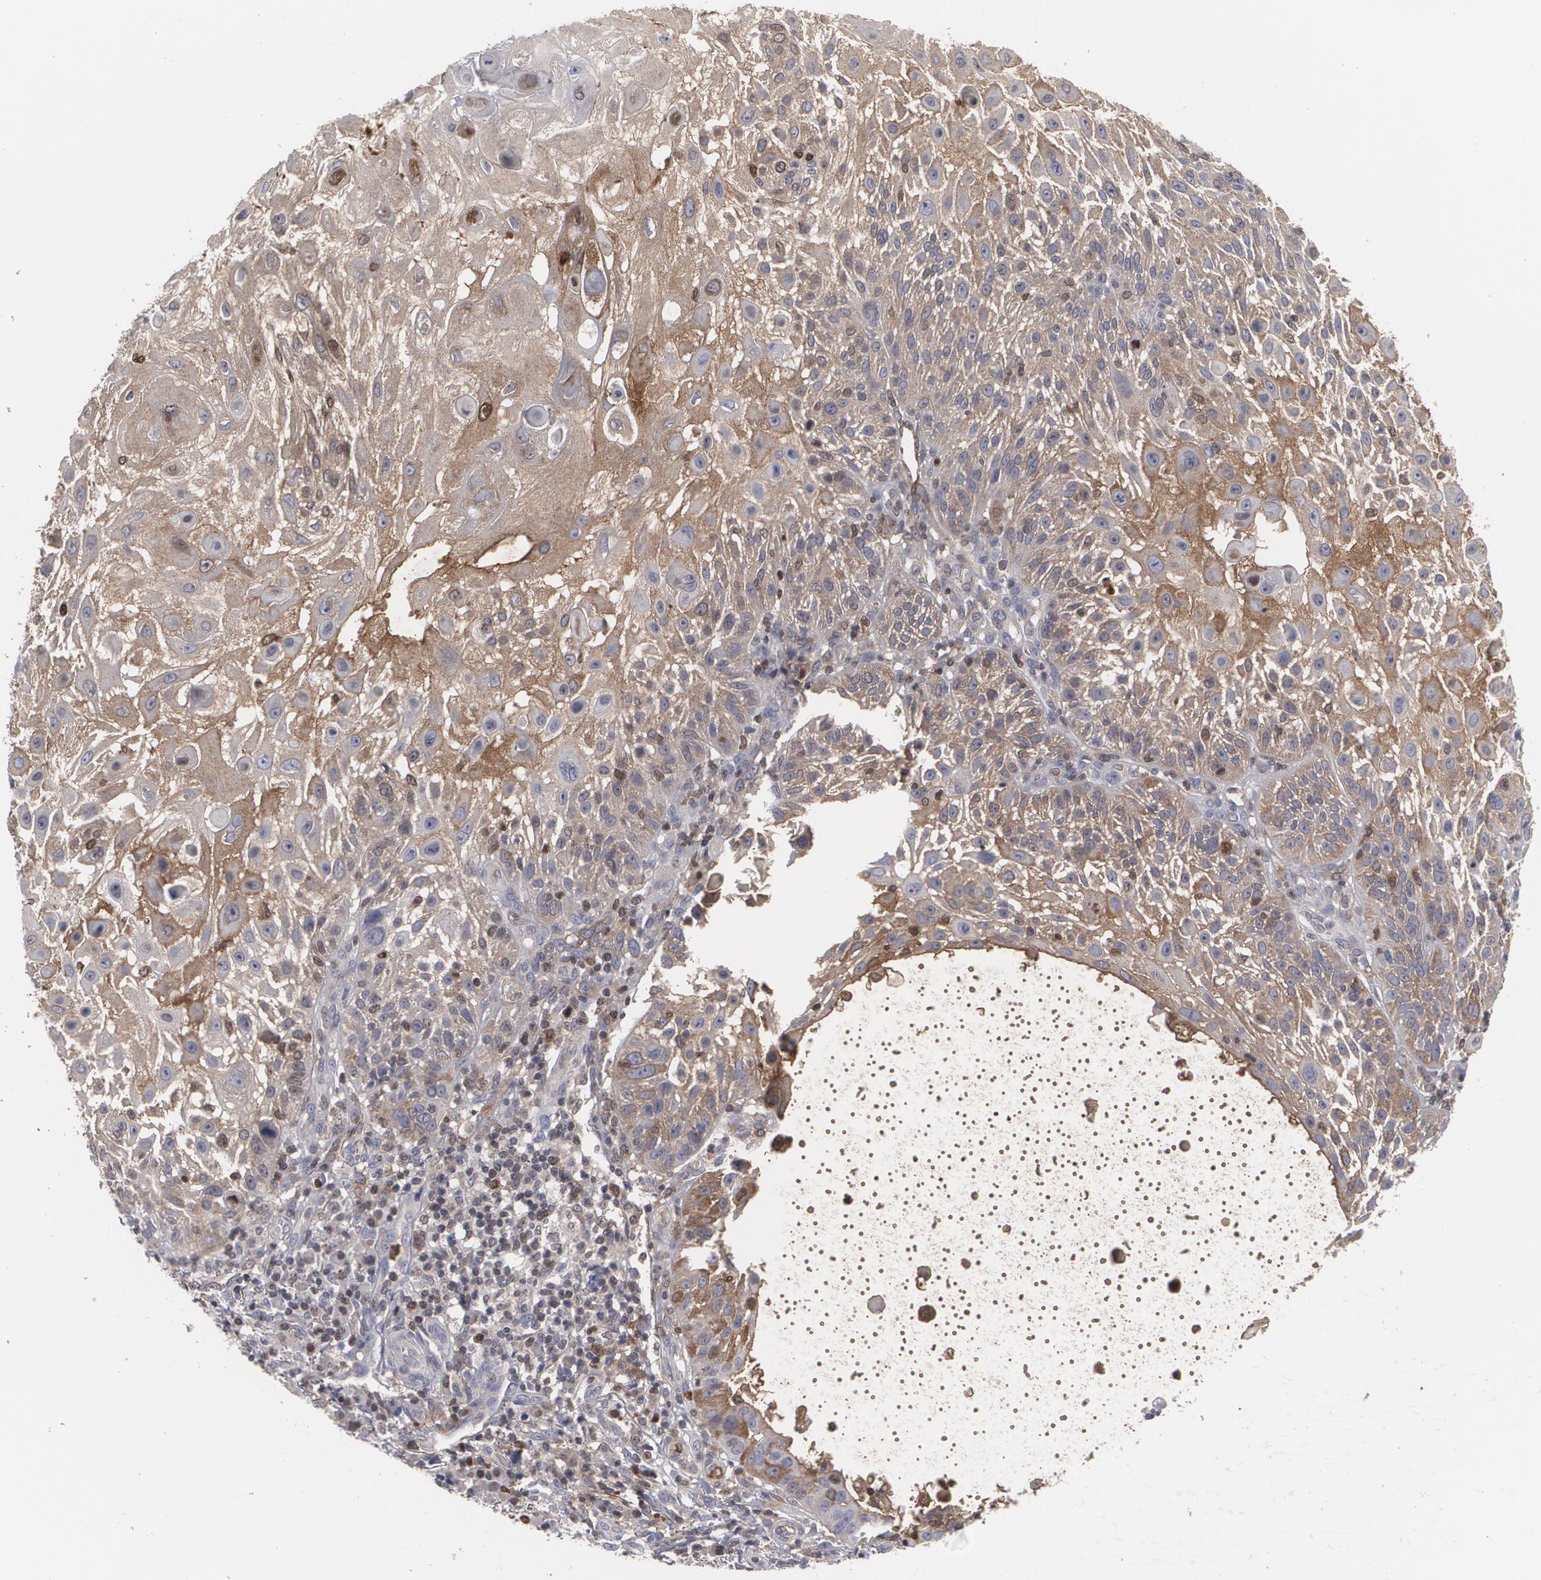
{"staining": {"intensity": "weak", "quantity": "<25%", "location": "cytoplasmic/membranous"}, "tissue": "skin cancer", "cell_type": "Tumor cells", "image_type": "cancer", "snomed": [{"axis": "morphology", "description": "Squamous cell carcinoma, NOS"}, {"axis": "topography", "description": "Skin"}], "caption": "IHC of human skin cancer demonstrates no staining in tumor cells.", "gene": "LRG1", "patient": {"sex": "female", "age": 89}}